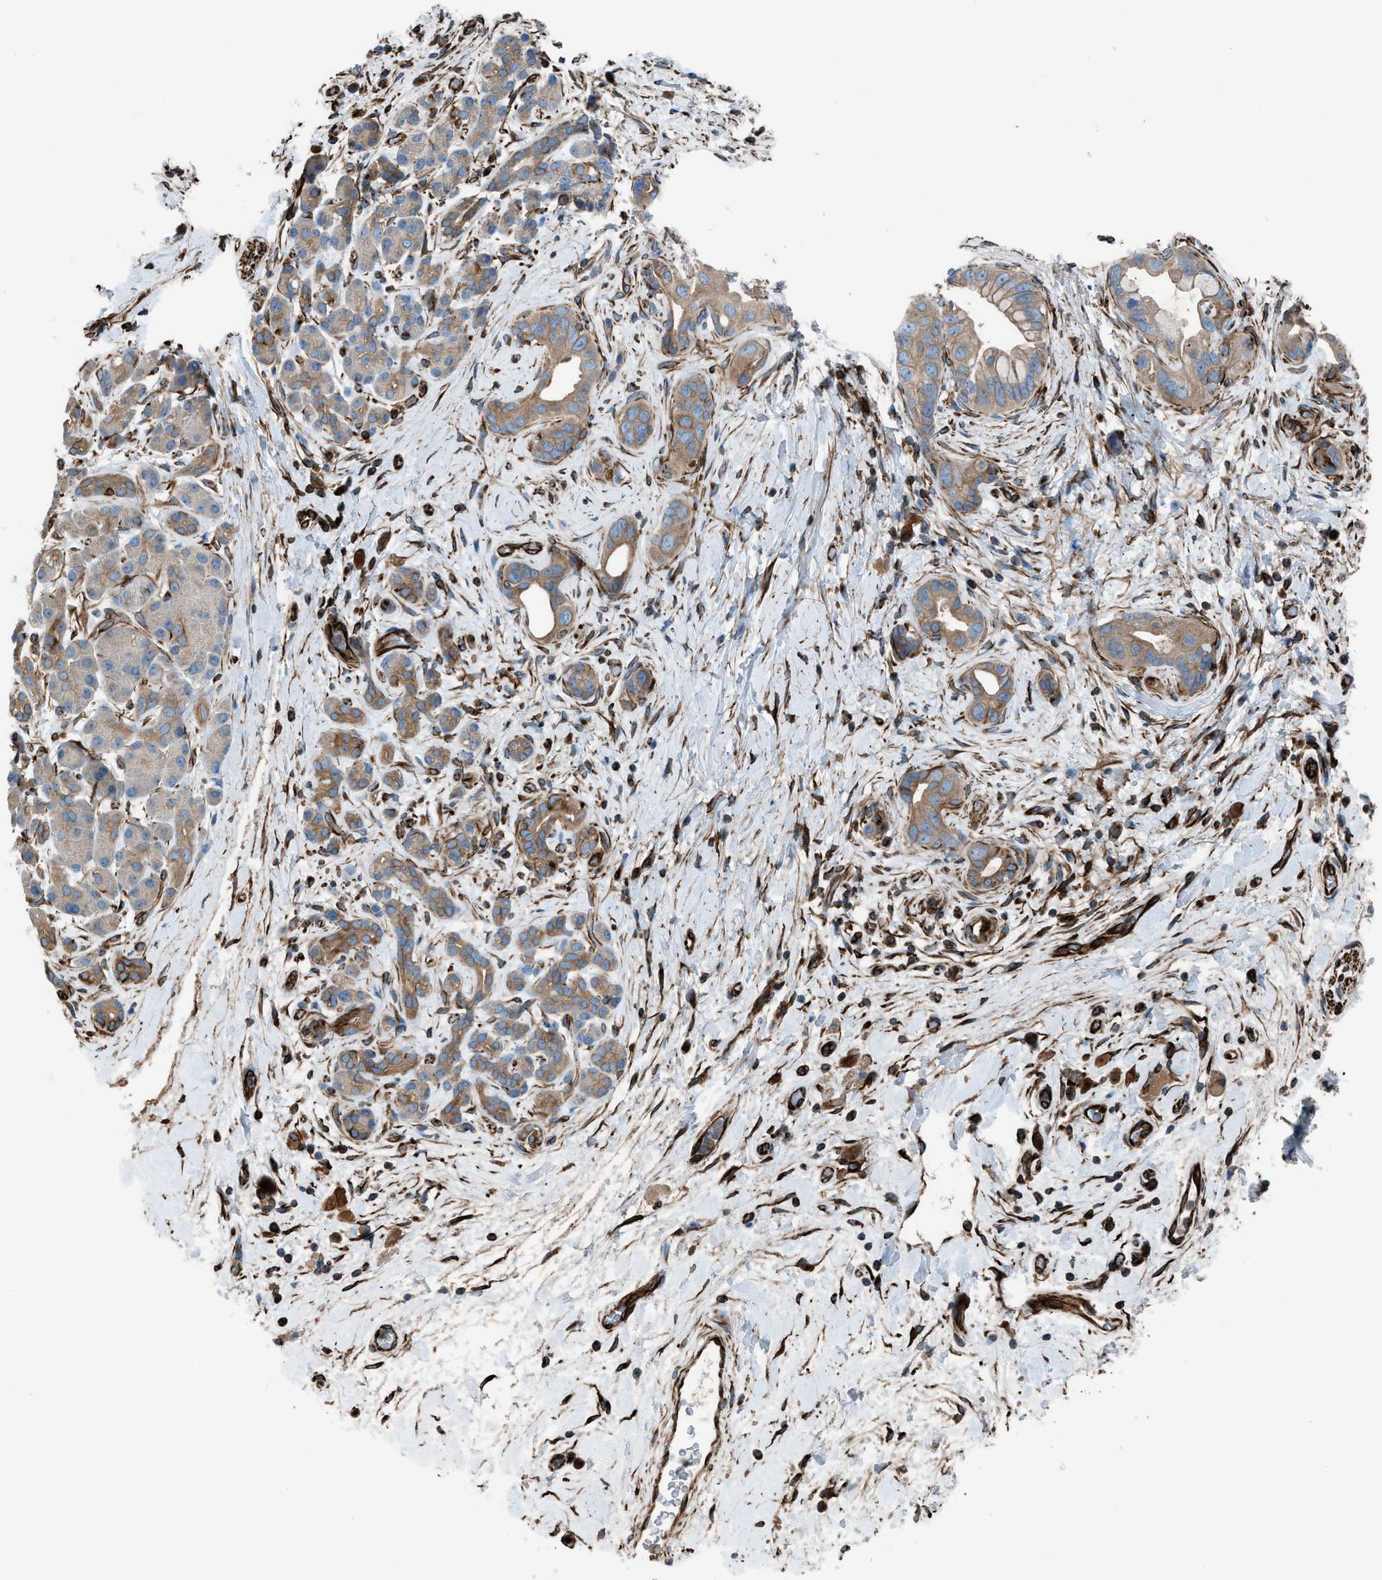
{"staining": {"intensity": "moderate", "quantity": ">75%", "location": "cytoplasmic/membranous"}, "tissue": "pancreatic cancer", "cell_type": "Tumor cells", "image_type": "cancer", "snomed": [{"axis": "morphology", "description": "Adenocarcinoma, NOS"}, {"axis": "topography", "description": "Pancreas"}], "caption": "This histopathology image reveals immunohistochemistry (IHC) staining of human adenocarcinoma (pancreatic), with medium moderate cytoplasmic/membranous positivity in about >75% of tumor cells.", "gene": "CABP7", "patient": {"sex": "male", "age": 55}}